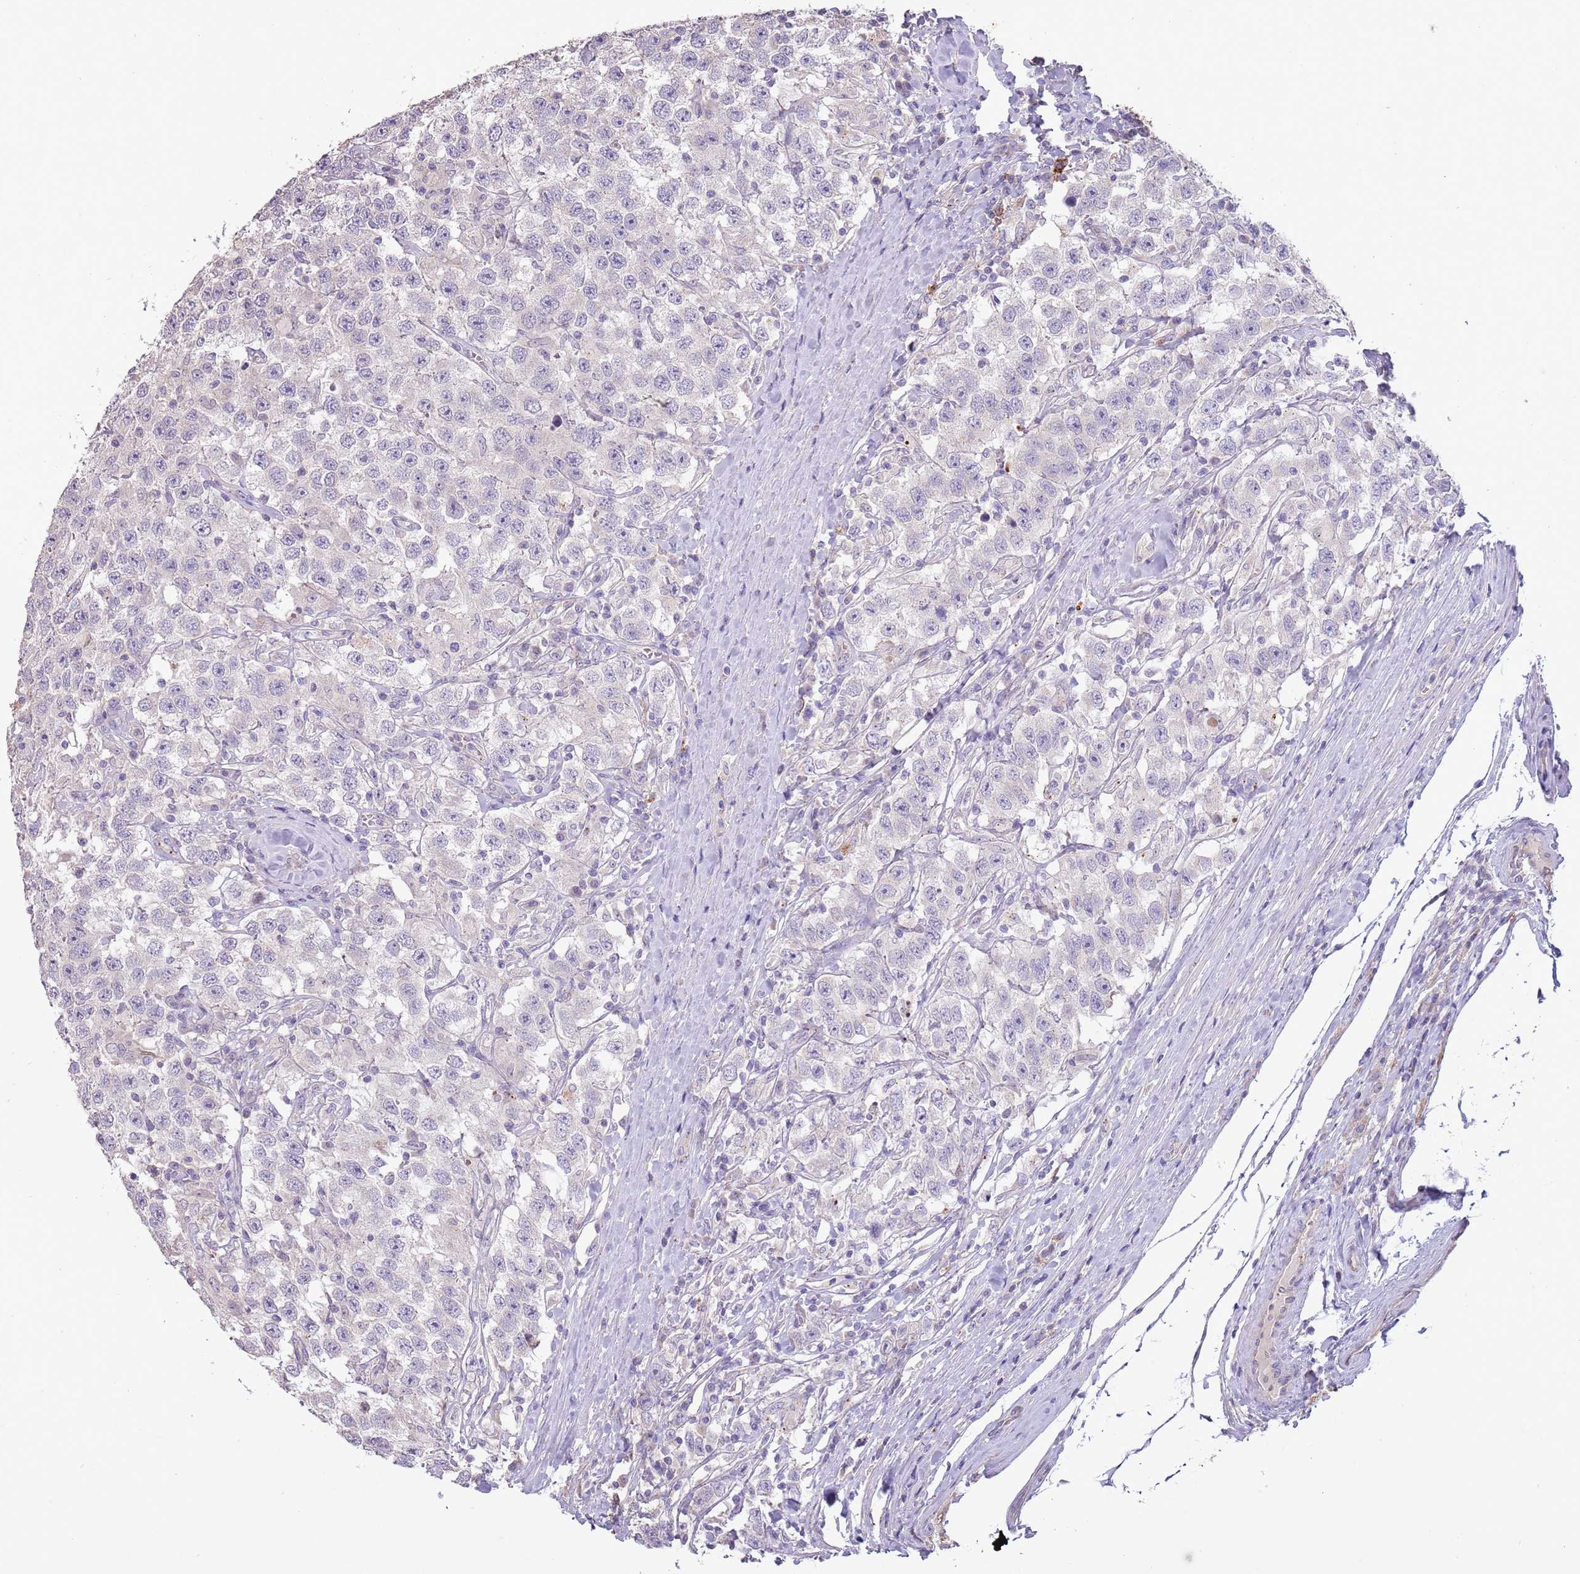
{"staining": {"intensity": "negative", "quantity": "none", "location": "none"}, "tissue": "testis cancer", "cell_type": "Tumor cells", "image_type": "cancer", "snomed": [{"axis": "morphology", "description": "Seminoma, NOS"}, {"axis": "topography", "description": "Testis"}], "caption": "This photomicrograph is of testis cancer stained with immunohistochemistry to label a protein in brown with the nuclei are counter-stained blue. There is no expression in tumor cells.", "gene": "P2RY13", "patient": {"sex": "male", "age": 41}}